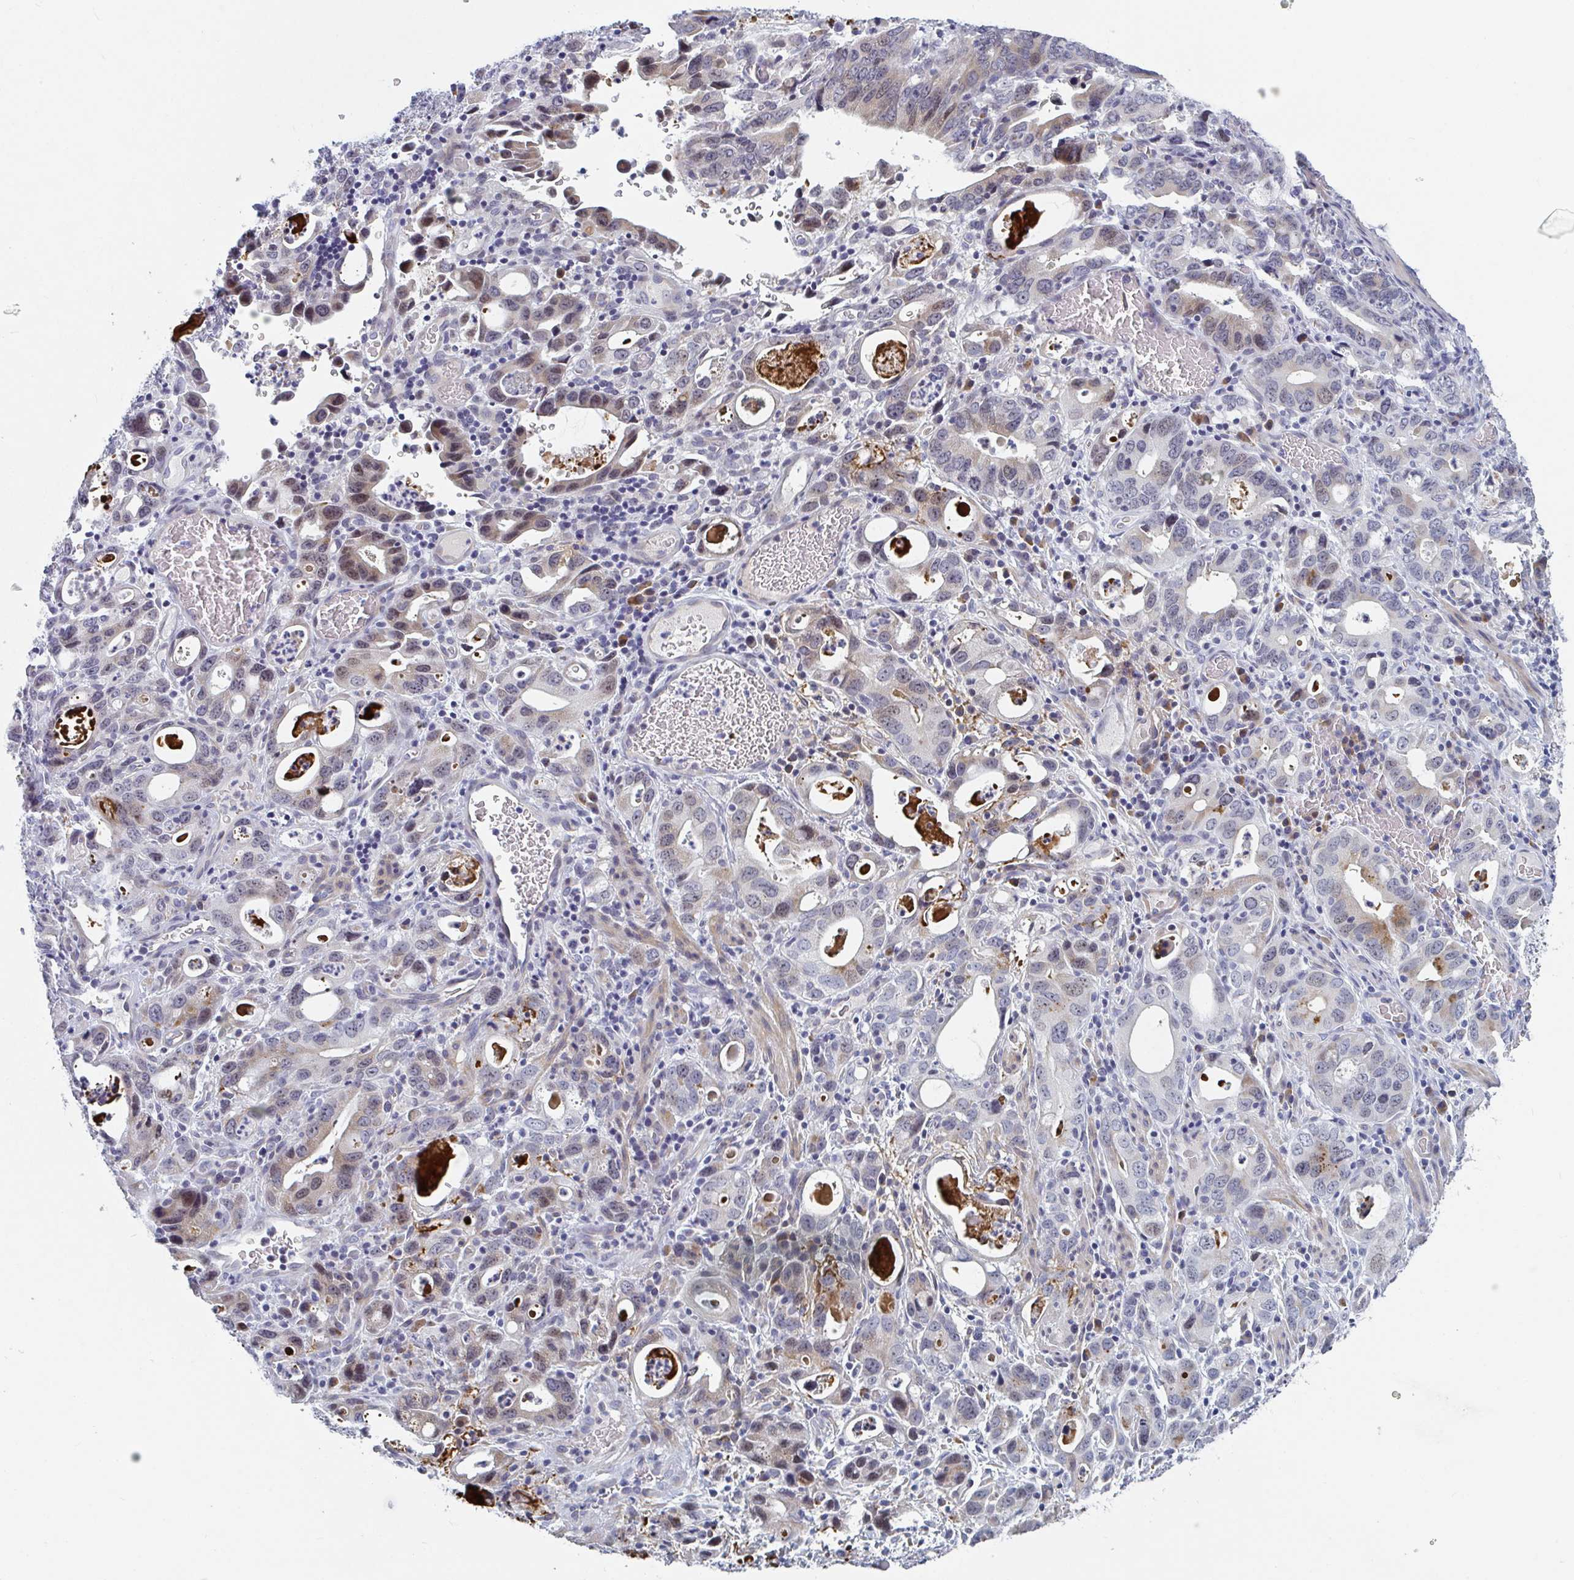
{"staining": {"intensity": "weak", "quantity": "25%-75%", "location": "cytoplasmic/membranous,nuclear"}, "tissue": "stomach cancer", "cell_type": "Tumor cells", "image_type": "cancer", "snomed": [{"axis": "morphology", "description": "Adenocarcinoma, NOS"}, {"axis": "topography", "description": "Stomach, upper"}], "caption": "Immunohistochemical staining of stomach adenocarcinoma demonstrates weak cytoplasmic/membranous and nuclear protein staining in about 25%-75% of tumor cells. The staining was performed using DAB to visualize the protein expression in brown, while the nuclei were stained in blue with hematoxylin (Magnification: 20x).", "gene": "CENPT", "patient": {"sex": "male", "age": 74}}